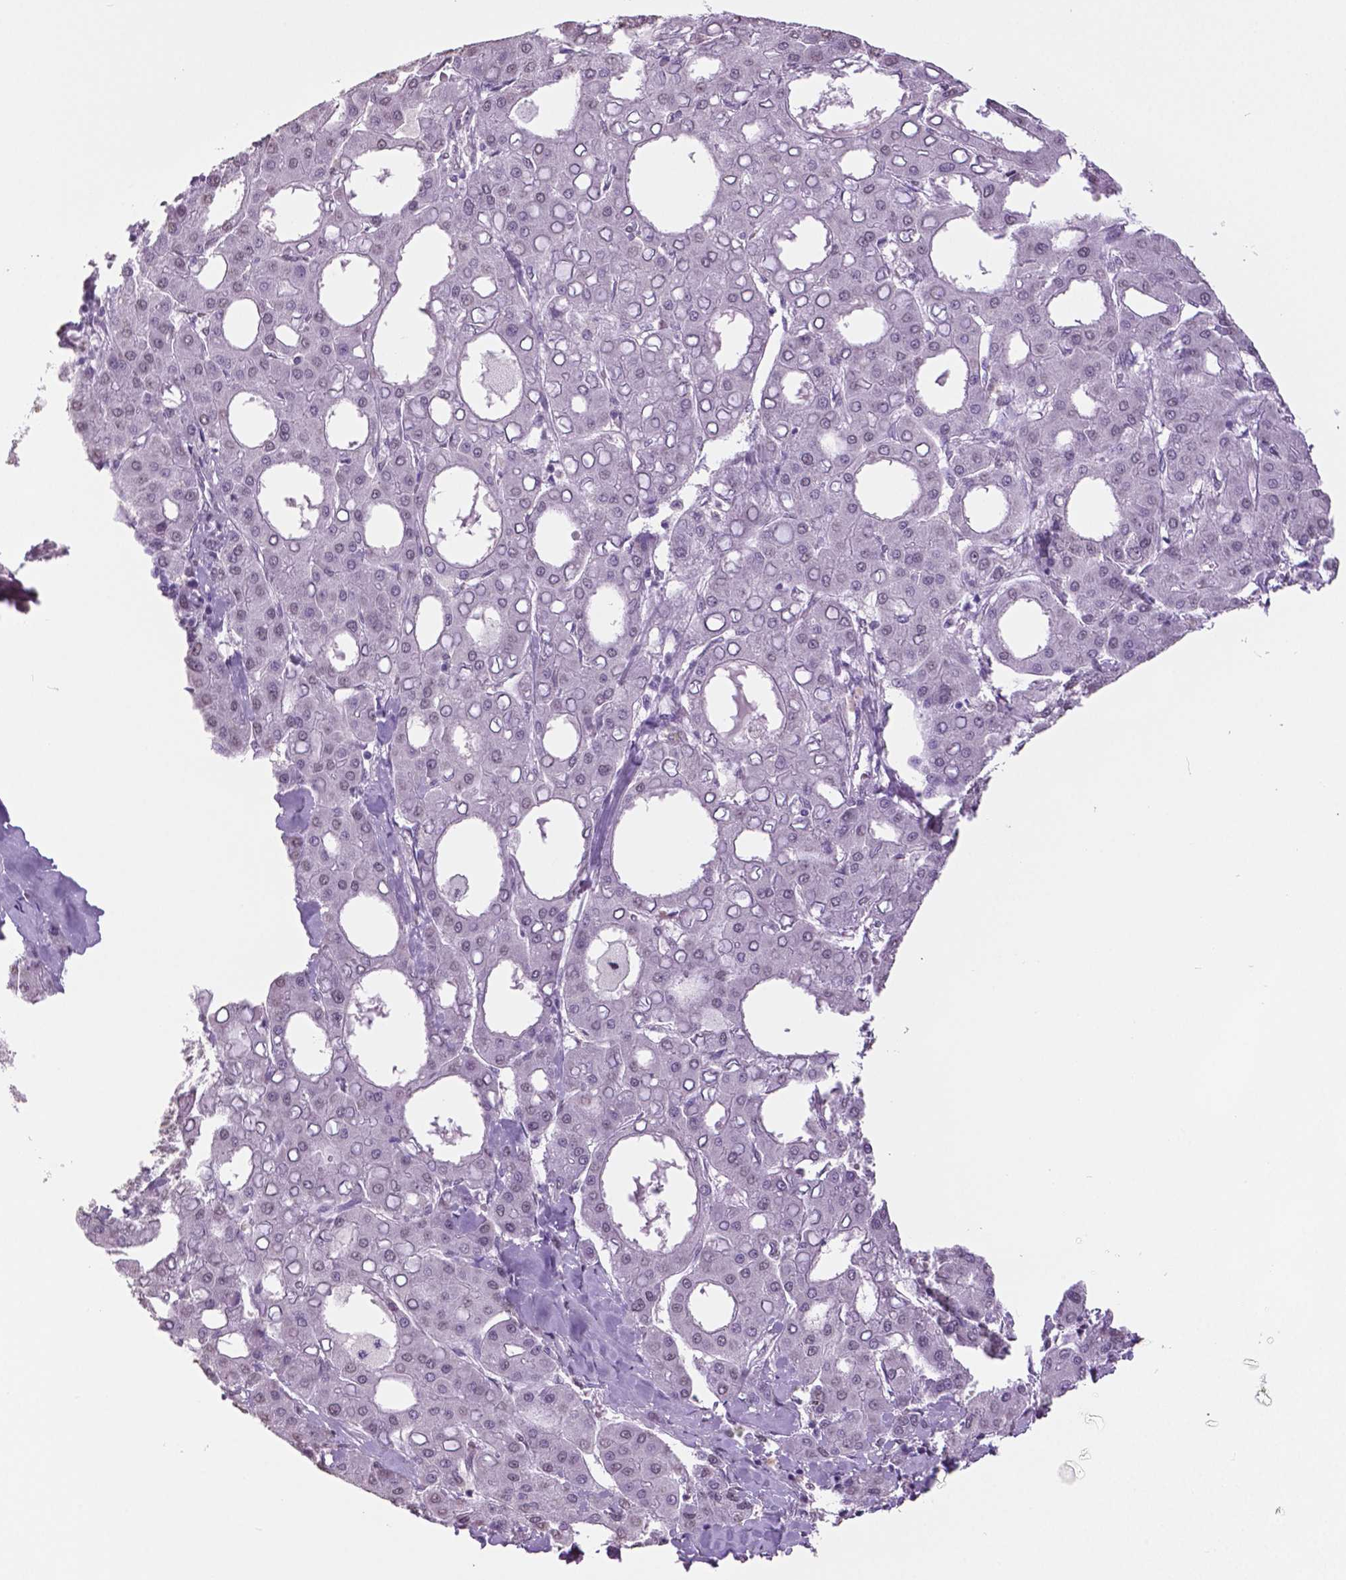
{"staining": {"intensity": "negative", "quantity": "none", "location": "none"}, "tissue": "liver cancer", "cell_type": "Tumor cells", "image_type": "cancer", "snomed": [{"axis": "morphology", "description": "Carcinoma, Hepatocellular, NOS"}, {"axis": "topography", "description": "Liver"}], "caption": "This is an immunohistochemistry photomicrograph of human liver hepatocellular carcinoma. There is no staining in tumor cells.", "gene": "IGF2BP1", "patient": {"sex": "male", "age": 65}}